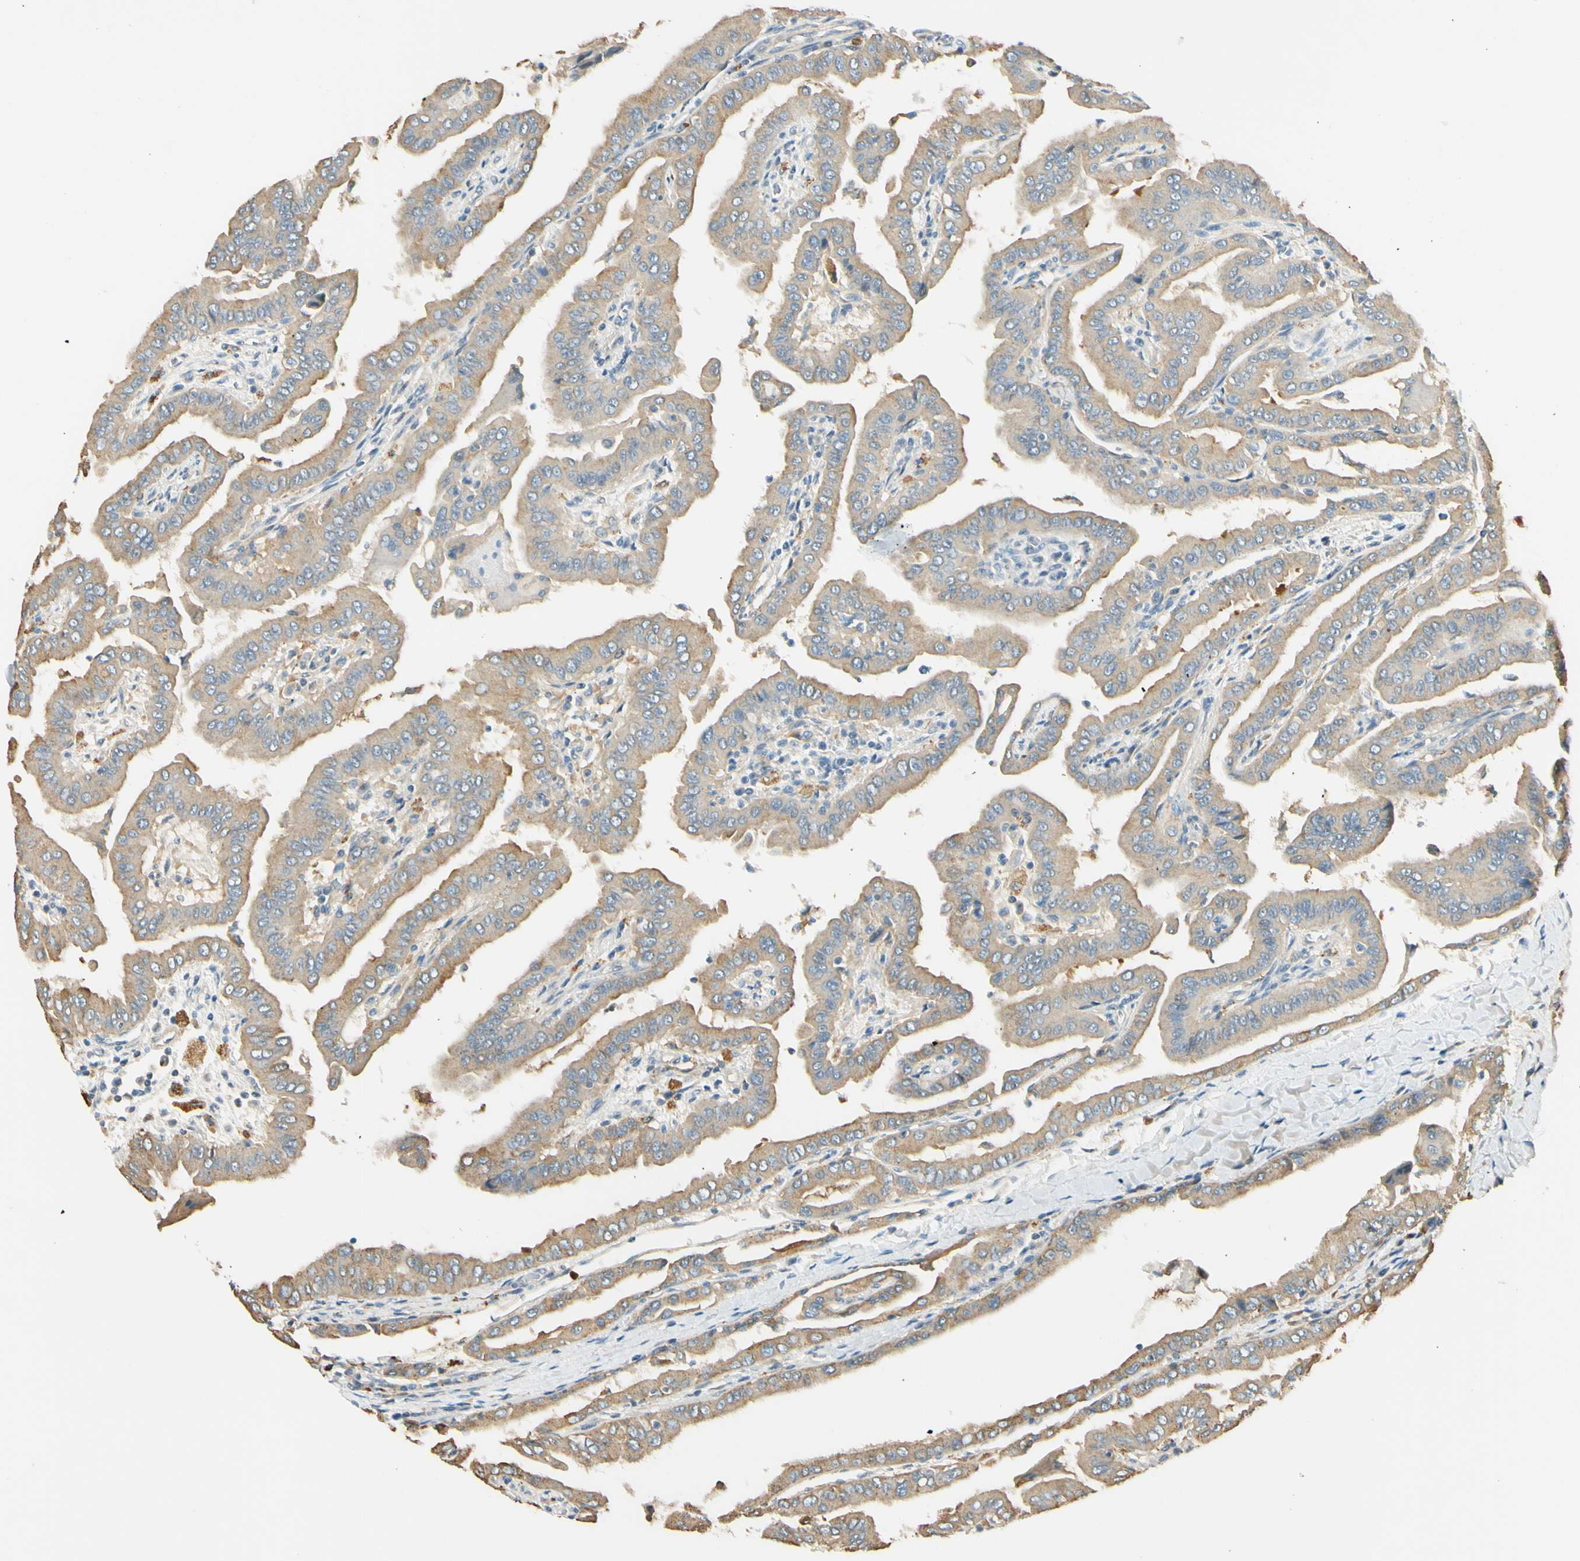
{"staining": {"intensity": "weak", "quantity": ">75%", "location": "cytoplasmic/membranous"}, "tissue": "thyroid cancer", "cell_type": "Tumor cells", "image_type": "cancer", "snomed": [{"axis": "morphology", "description": "Papillary adenocarcinoma, NOS"}, {"axis": "topography", "description": "Thyroid gland"}], "caption": "Immunohistochemistry (DAB (3,3'-diaminobenzidine)) staining of human thyroid cancer (papillary adenocarcinoma) displays weak cytoplasmic/membranous protein staining in approximately >75% of tumor cells.", "gene": "LAMA3", "patient": {"sex": "male", "age": 33}}